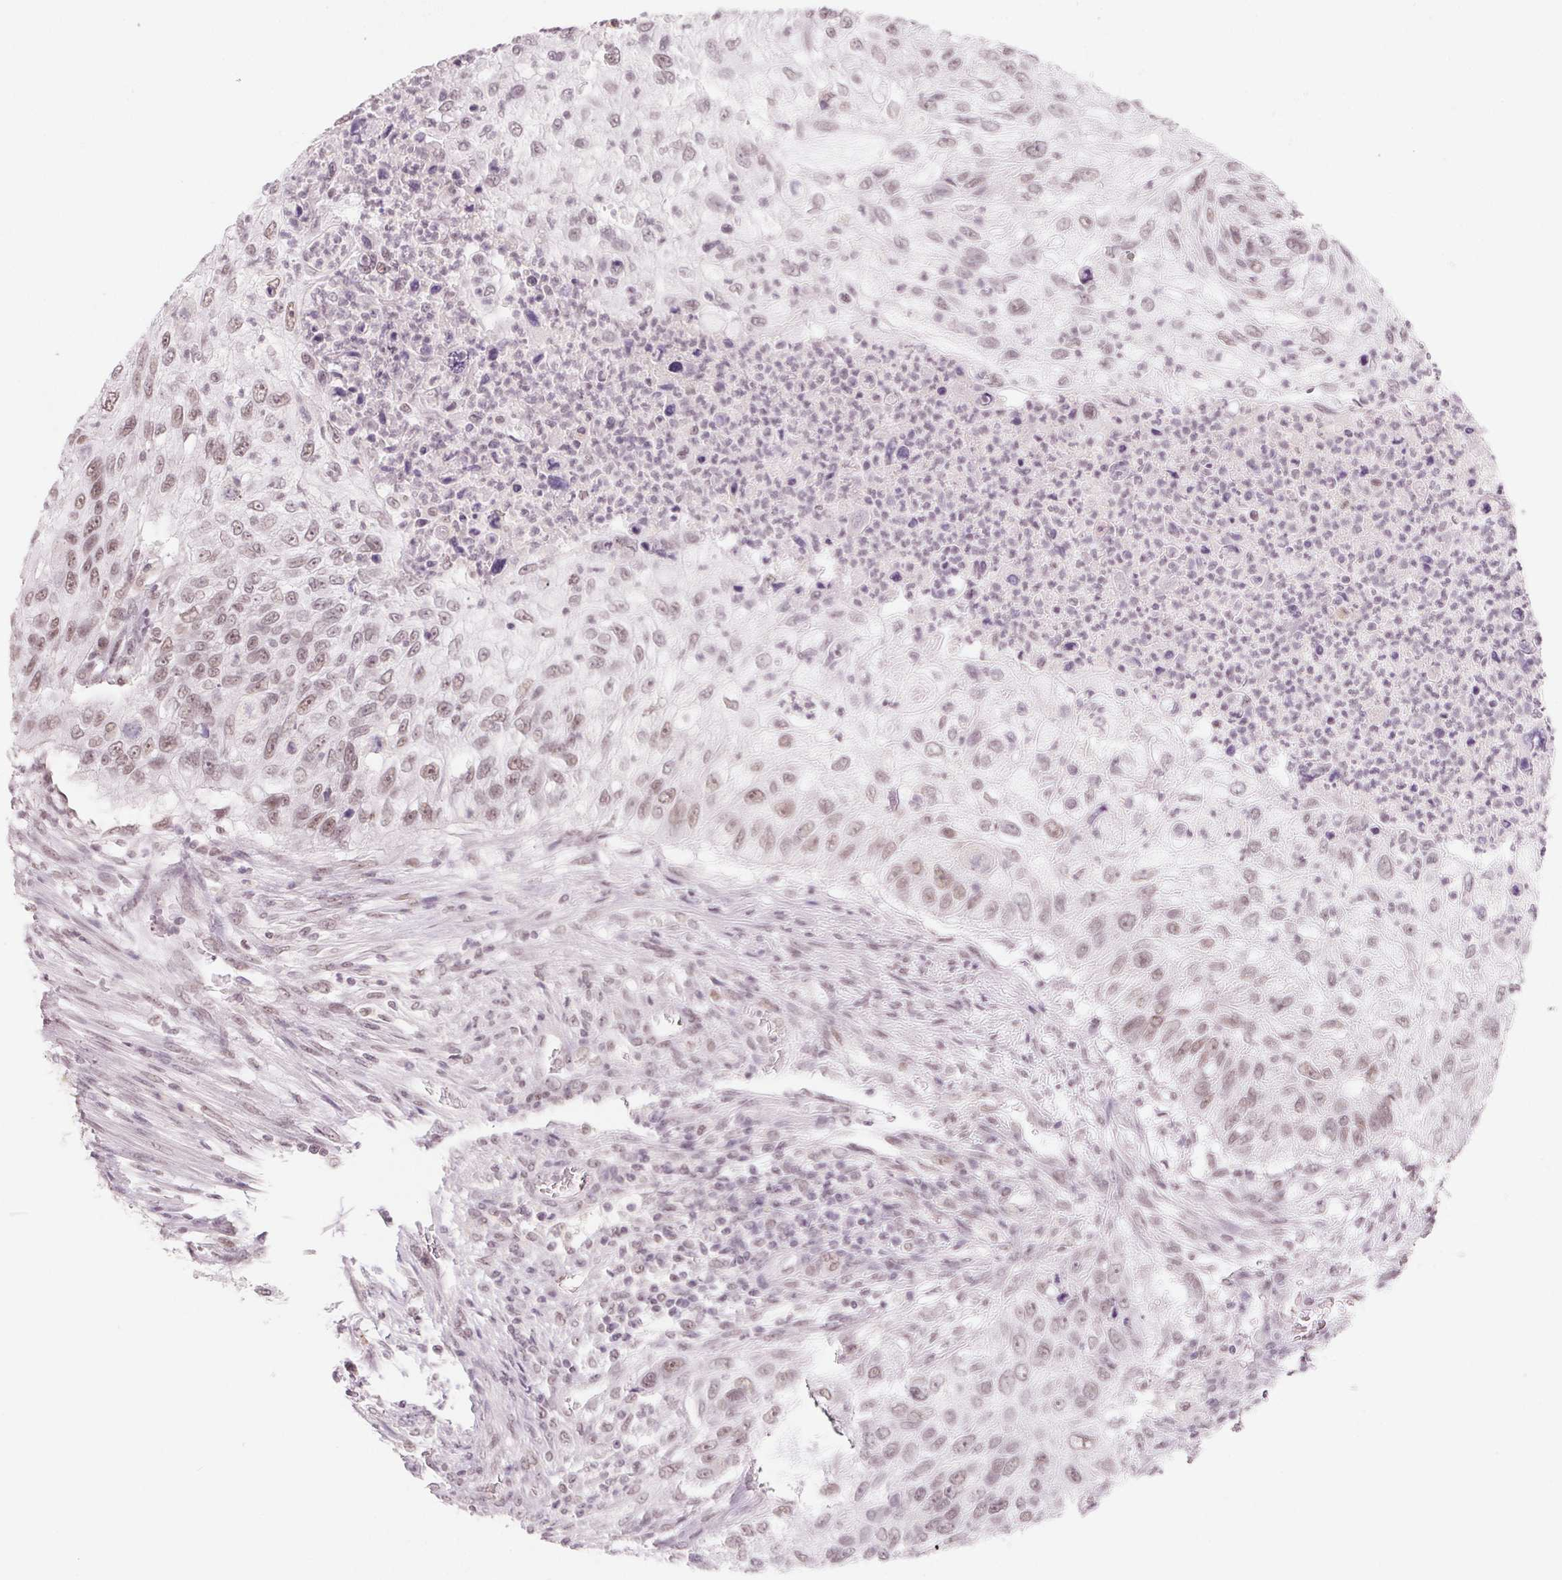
{"staining": {"intensity": "weak", "quantity": ">75%", "location": "nuclear"}, "tissue": "urothelial cancer", "cell_type": "Tumor cells", "image_type": "cancer", "snomed": [{"axis": "morphology", "description": "Urothelial carcinoma, High grade"}, {"axis": "topography", "description": "Urinary bladder"}], "caption": "A micrograph of human urothelial cancer stained for a protein shows weak nuclear brown staining in tumor cells. (Brightfield microscopy of DAB IHC at high magnification).", "gene": "NXF3", "patient": {"sex": "female", "age": 60}}